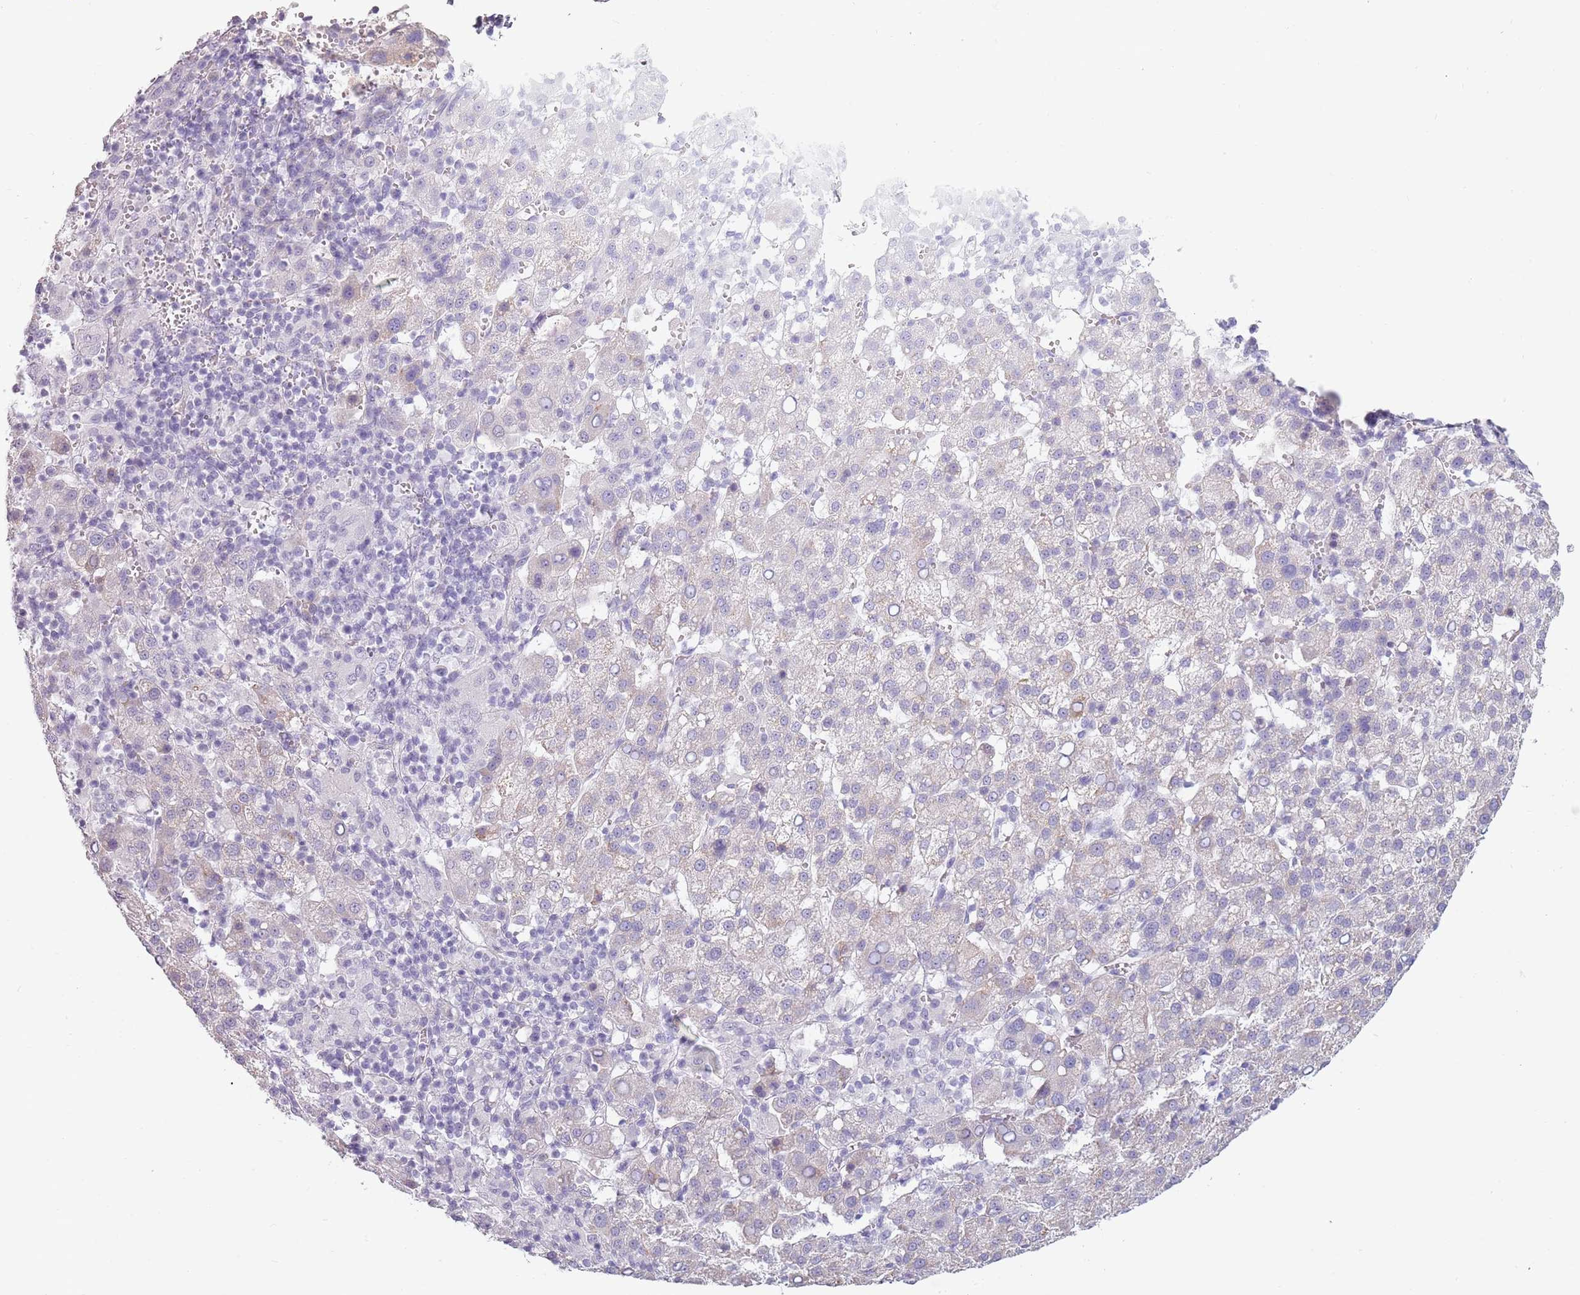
{"staining": {"intensity": "weak", "quantity": "<25%", "location": "cytoplasmic/membranous"}, "tissue": "liver cancer", "cell_type": "Tumor cells", "image_type": "cancer", "snomed": [{"axis": "morphology", "description": "Carcinoma, Hepatocellular, NOS"}, {"axis": "topography", "description": "Liver"}], "caption": "A high-resolution image shows IHC staining of liver cancer, which demonstrates no significant expression in tumor cells.", "gene": "TNFRSF6B", "patient": {"sex": "female", "age": 58}}